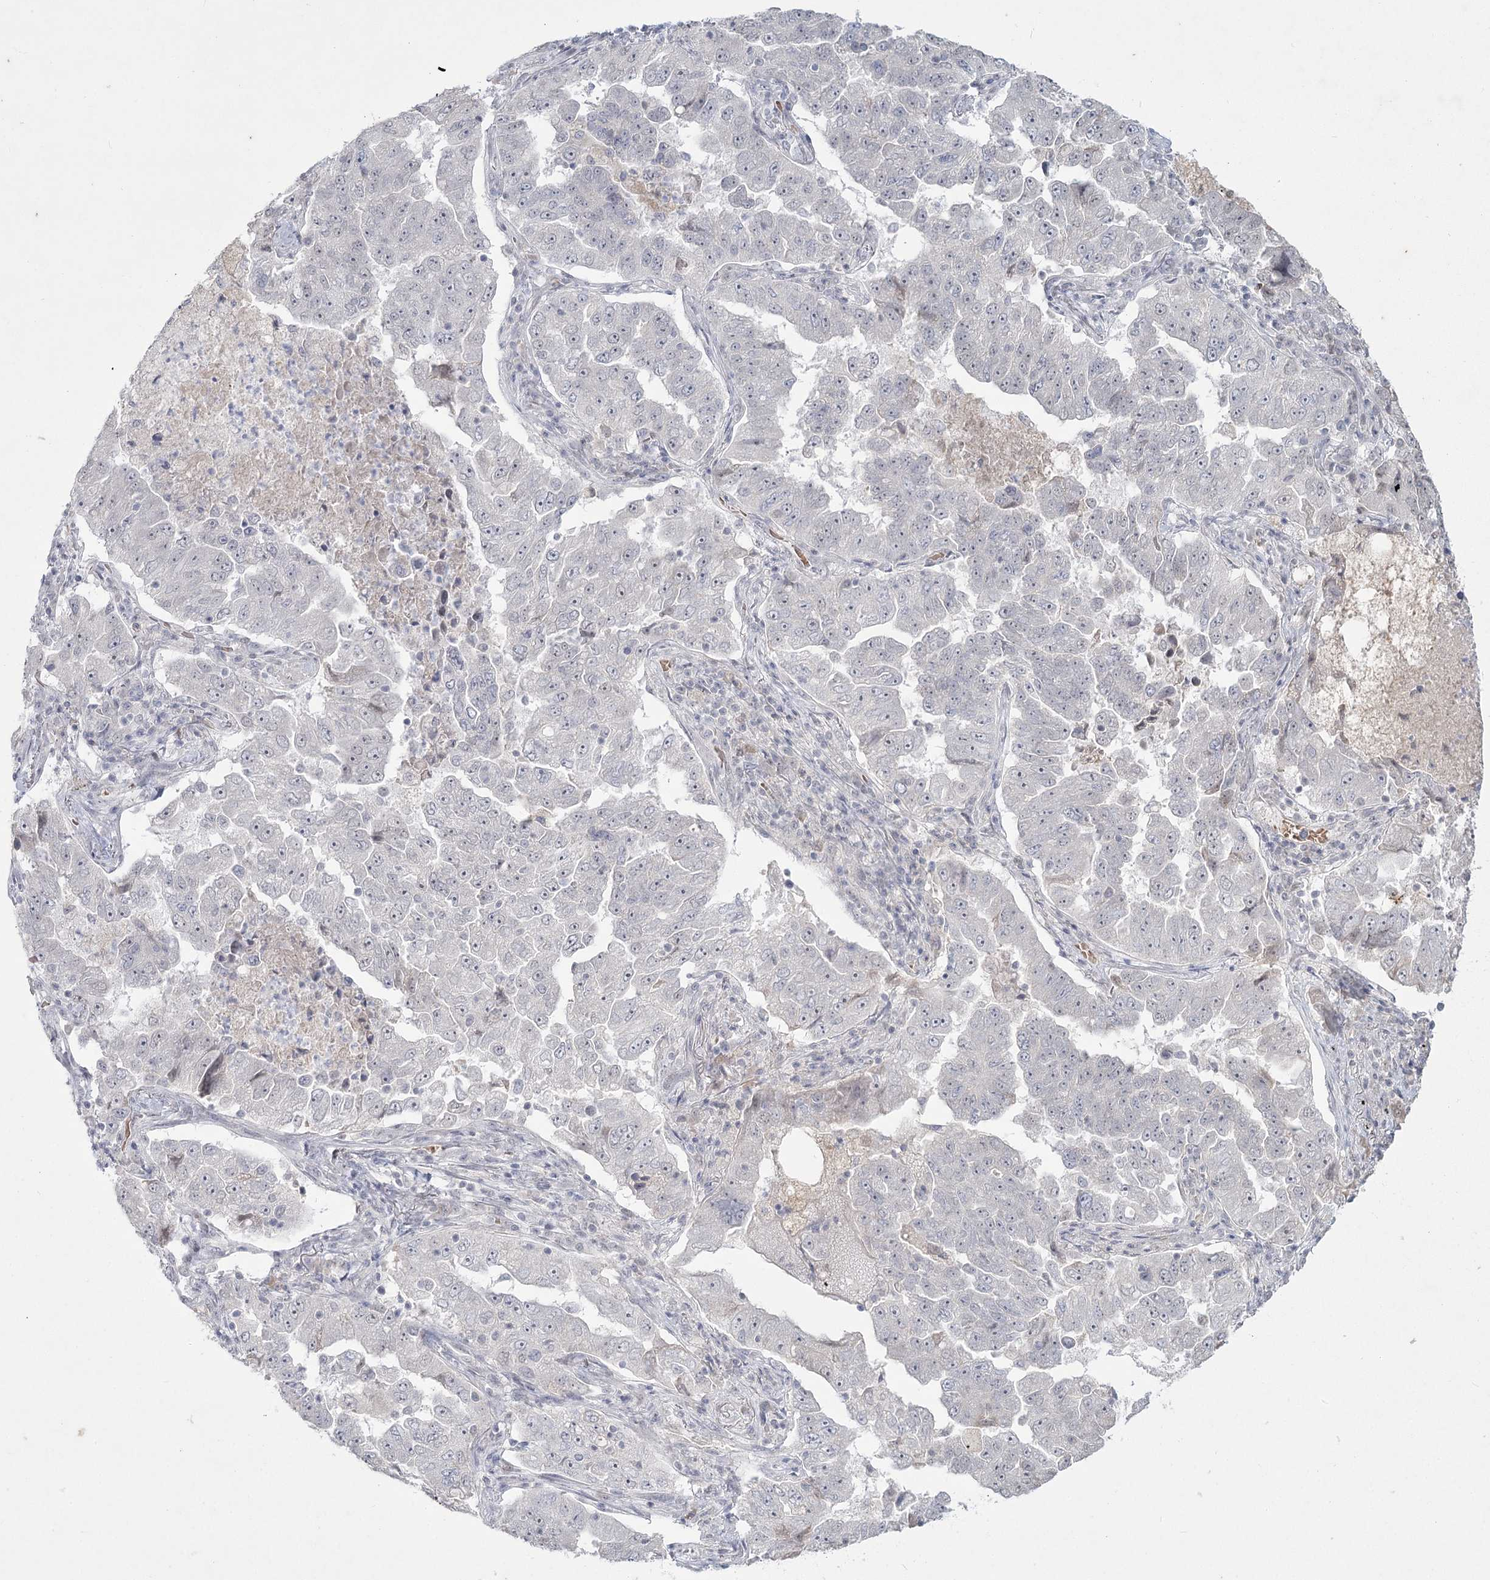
{"staining": {"intensity": "negative", "quantity": "none", "location": "none"}, "tissue": "lung cancer", "cell_type": "Tumor cells", "image_type": "cancer", "snomed": [{"axis": "morphology", "description": "Adenocarcinoma, NOS"}, {"axis": "topography", "description": "Lung"}], "caption": "A photomicrograph of human lung cancer (adenocarcinoma) is negative for staining in tumor cells.", "gene": "LY6G5C", "patient": {"sex": "female", "age": 51}}